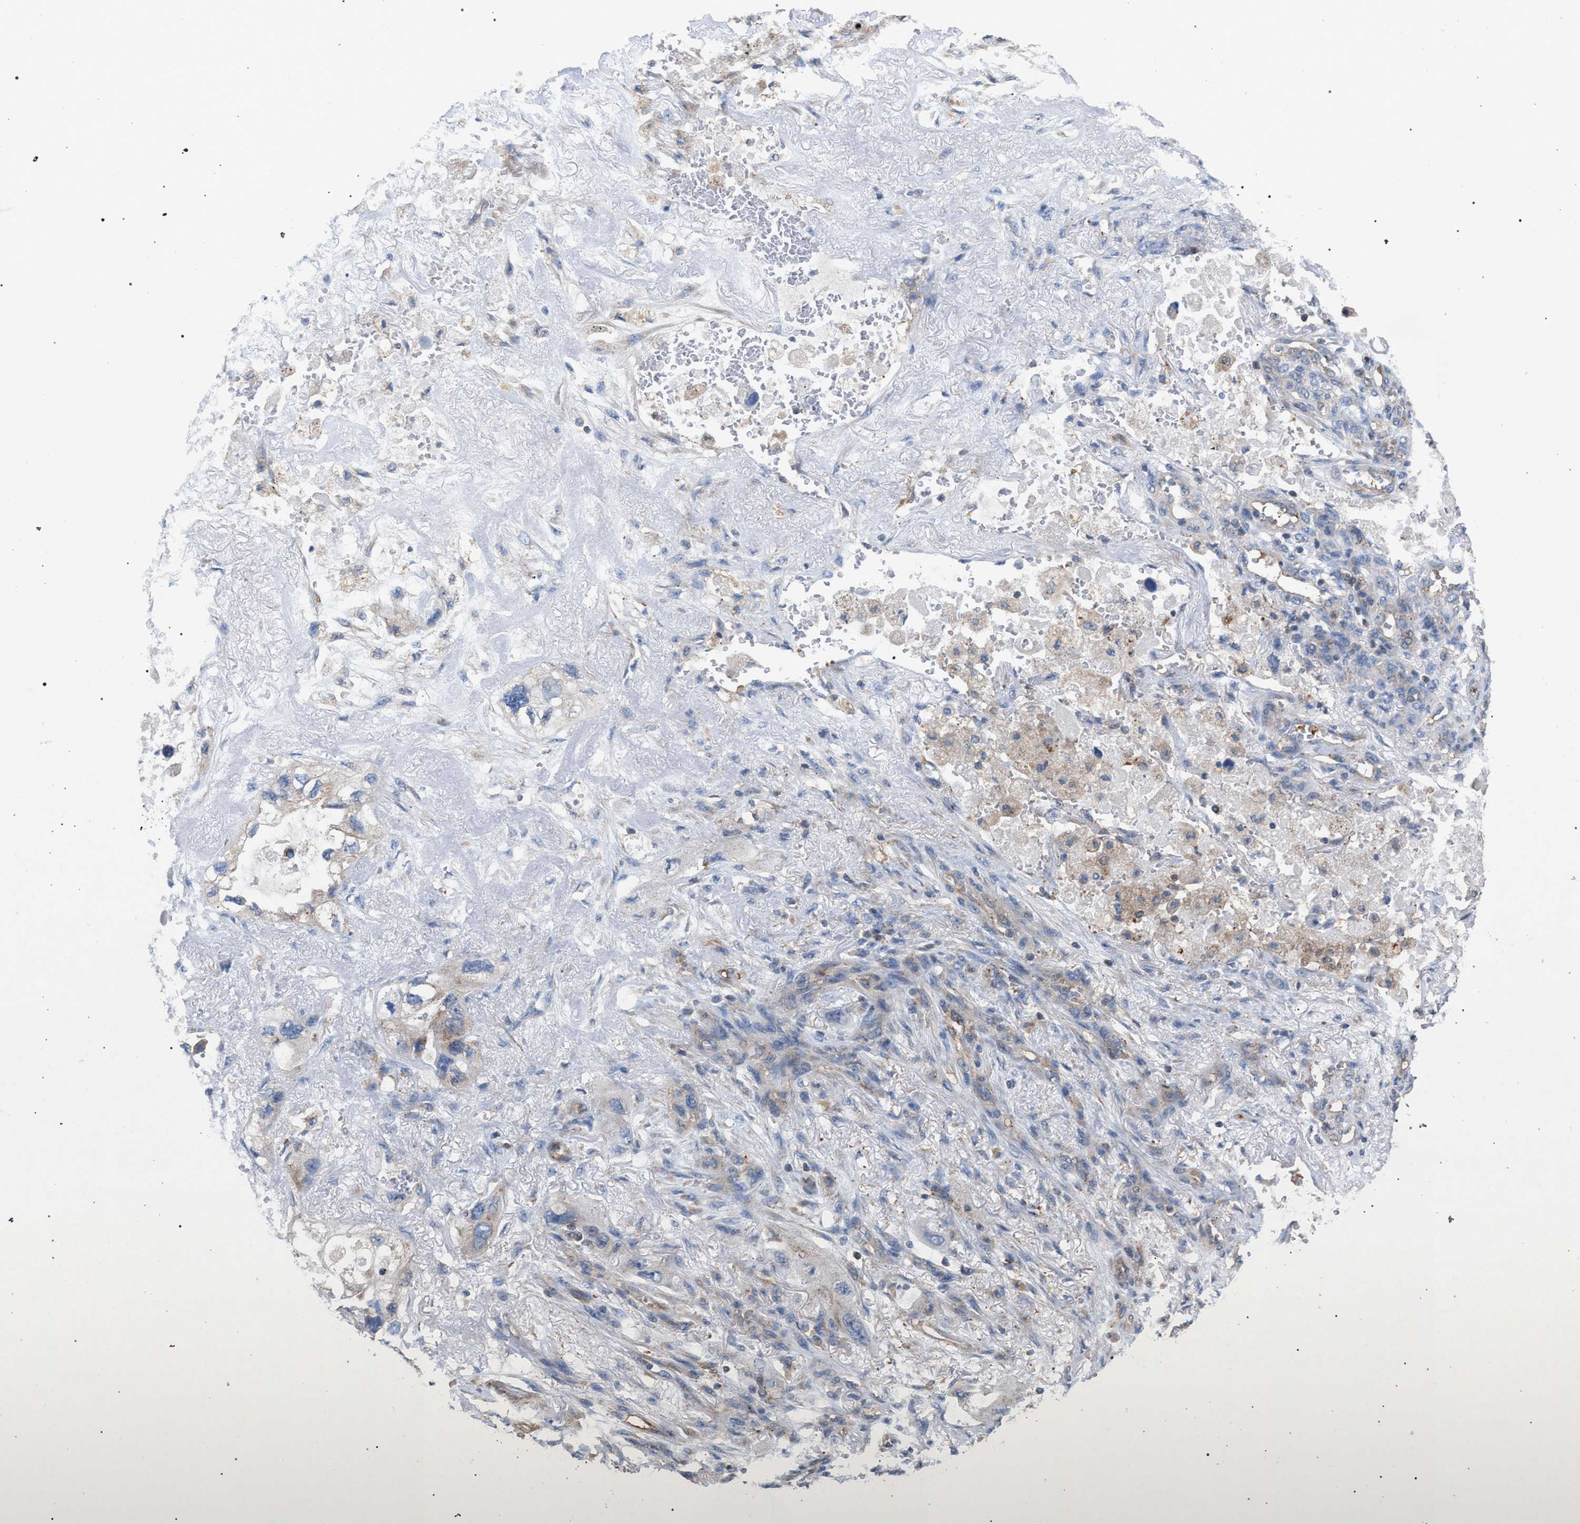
{"staining": {"intensity": "weak", "quantity": "<25%", "location": "cytoplasmic/membranous"}, "tissue": "lung cancer", "cell_type": "Tumor cells", "image_type": "cancer", "snomed": [{"axis": "morphology", "description": "Squamous cell carcinoma, NOS"}, {"axis": "topography", "description": "Lung"}], "caption": "Immunohistochemistry of lung cancer (squamous cell carcinoma) shows no staining in tumor cells. The staining is performed using DAB (3,3'-diaminobenzidine) brown chromogen with nuclei counter-stained in using hematoxylin.", "gene": "VPS13A", "patient": {"sex": "female", "age": 73}}